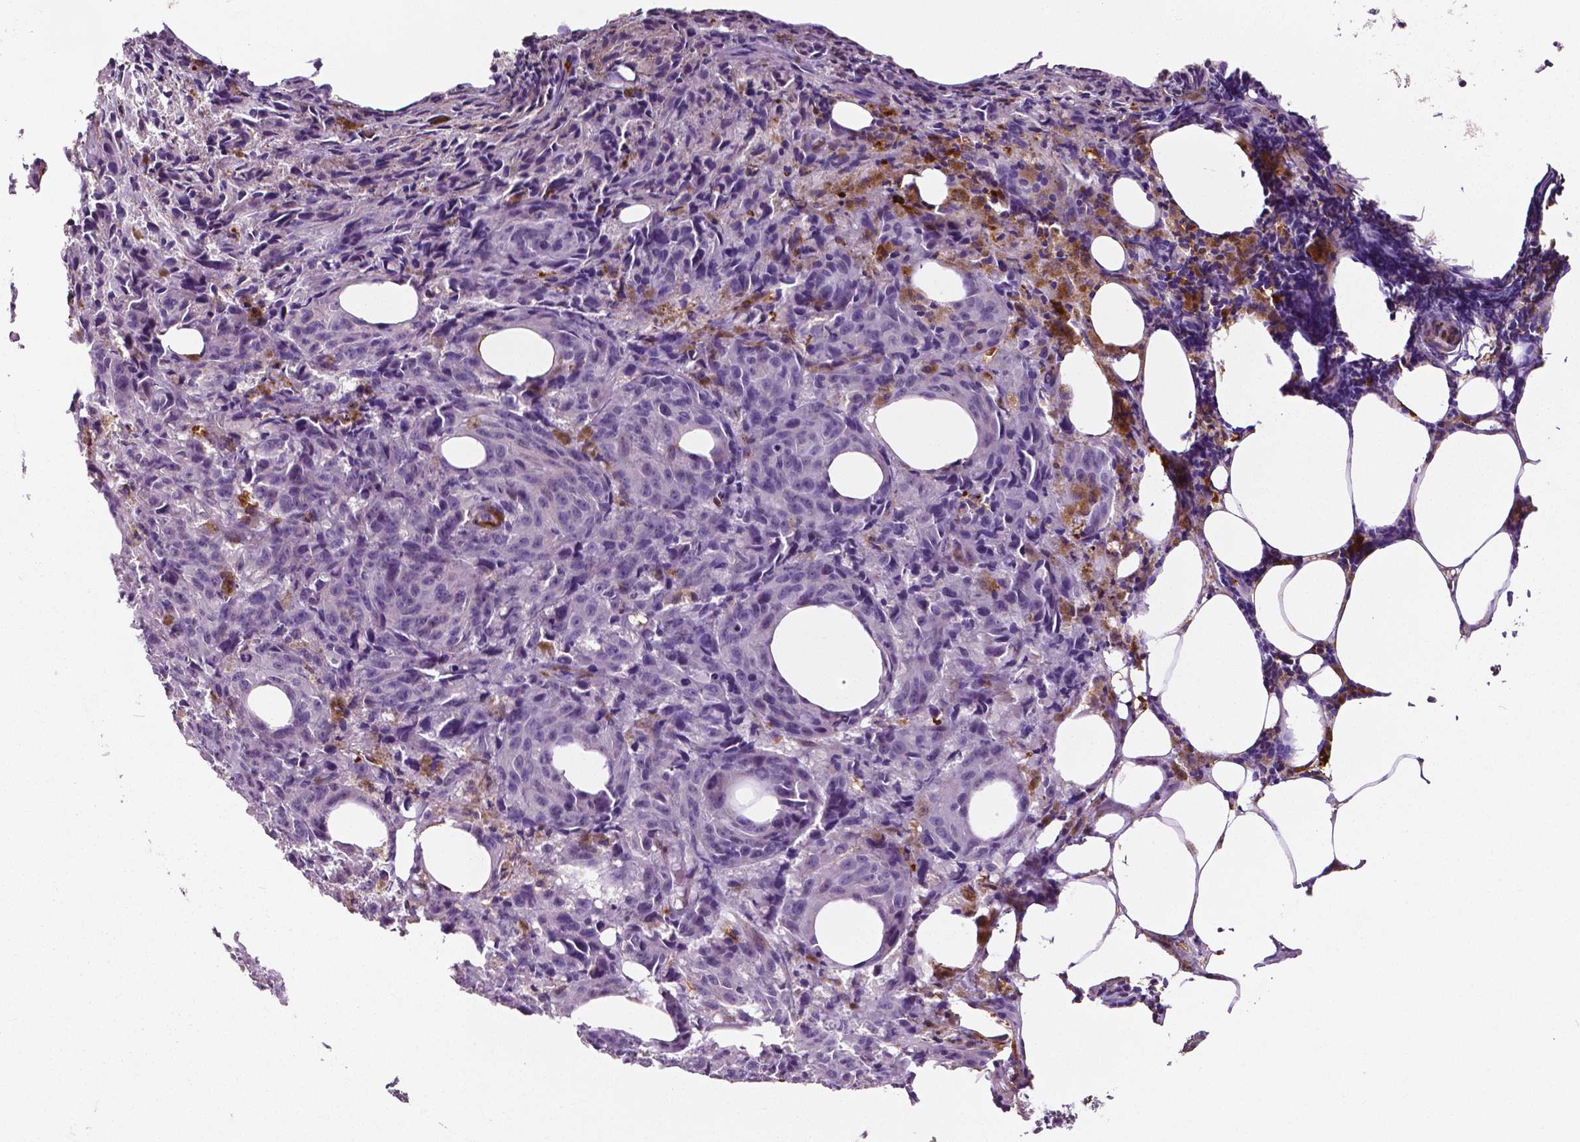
{"staining": {"intensity": "negative", "quantity": "none", "location": "none"}, "tissue": "melanoma", "cell_type": "Tumor cells", "image_type": "cancer", "snomed": [{"axis": "morphology", "description": "Malignant melanoma, NOS"}, {"axis": "topography", "description": "Skin"}], "caption": "DAB (3,3'-diaminobenzidine) immunohistochemical staining of malignant melanoma demonstrates no significant staining in tumor cells. (Brightfield microscopy of DAB (3,3'-diaminobenzidine) immunohistochemistry at high magnification).", "gene": "PHGDH", "patient": {"sex": "female", "age": 34}}